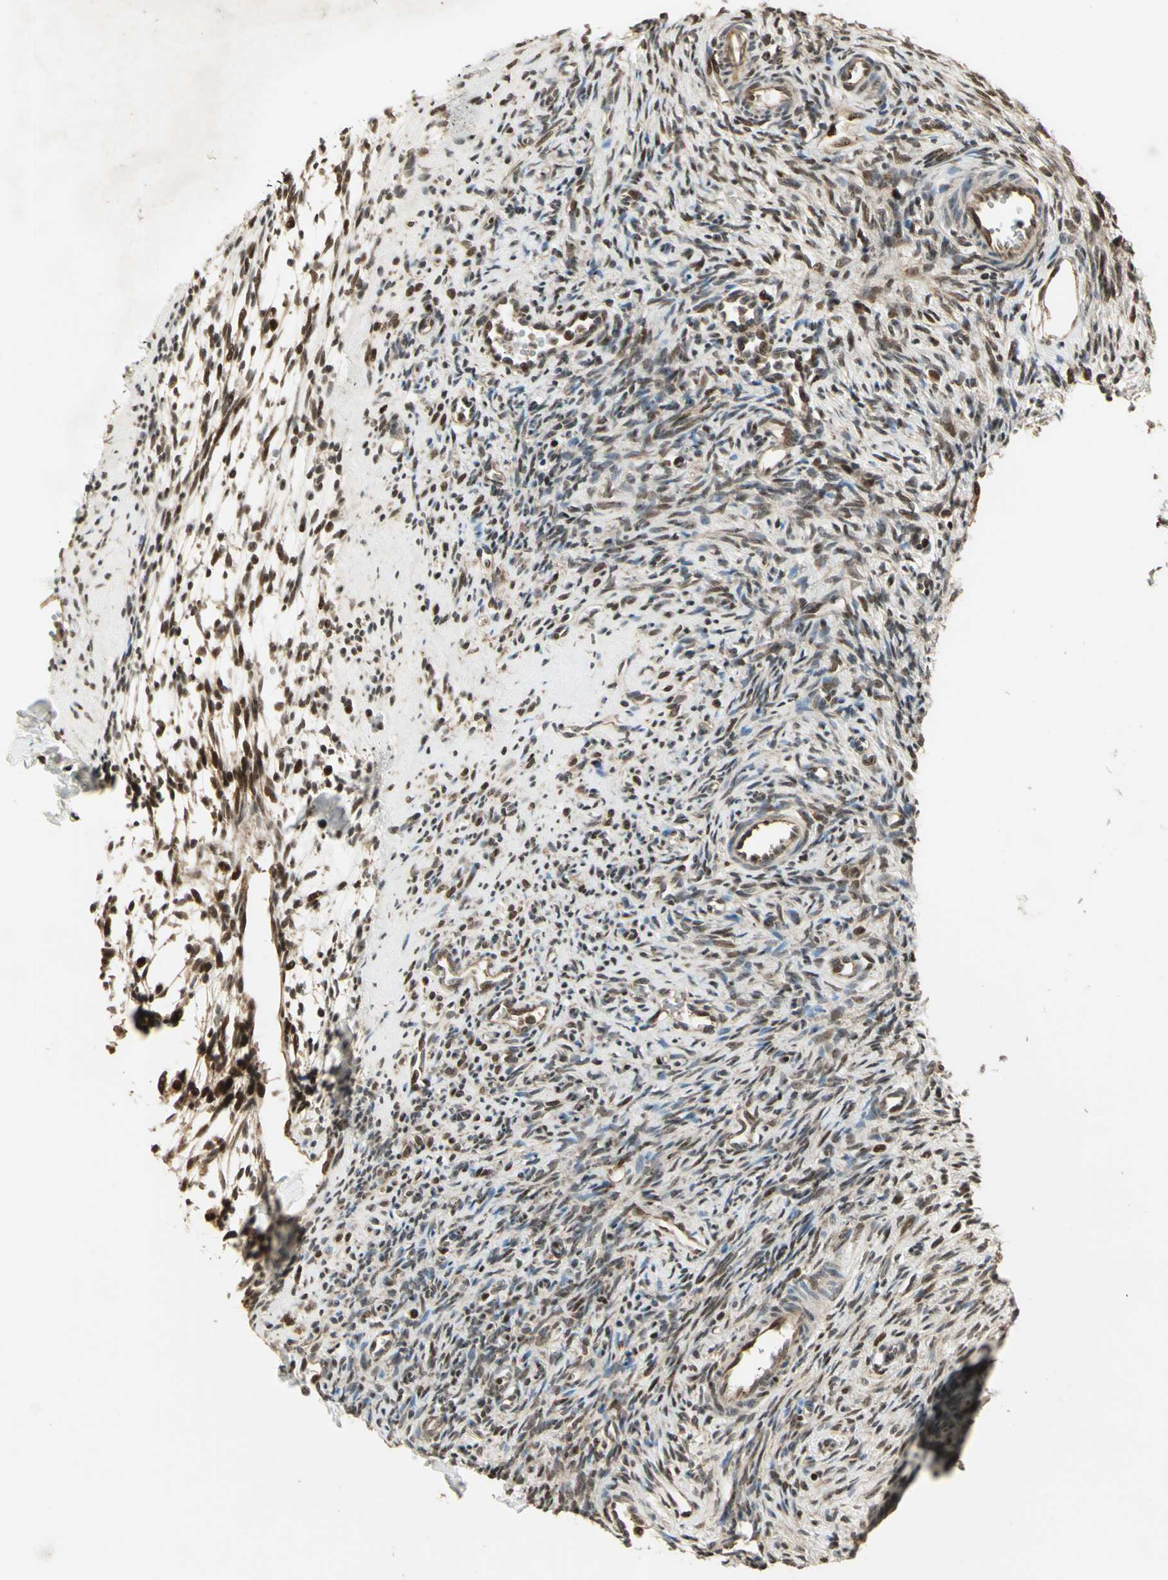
{"staining": {"intensity": "moderate", "quantity": ">75%", "location": "cytoplasmic/membranous,nuclear"}, "tissue": "ovary", "cell_type": "Ovarian stroma cells", "image_type": "normal", "snomed": [{"axis": "morphology", "description": "Normal tissue, NOS"}, {"axis": "topography", "description": "Ovary"}], "caption": "Human ovary stained with a brown dye displays moderate cytoplasmic/membranous,nuclear positive expression in about >75% of ovarian stroma cells.", "gene": "PSMC3", "patient": {"sex": "female", "age": 33}}